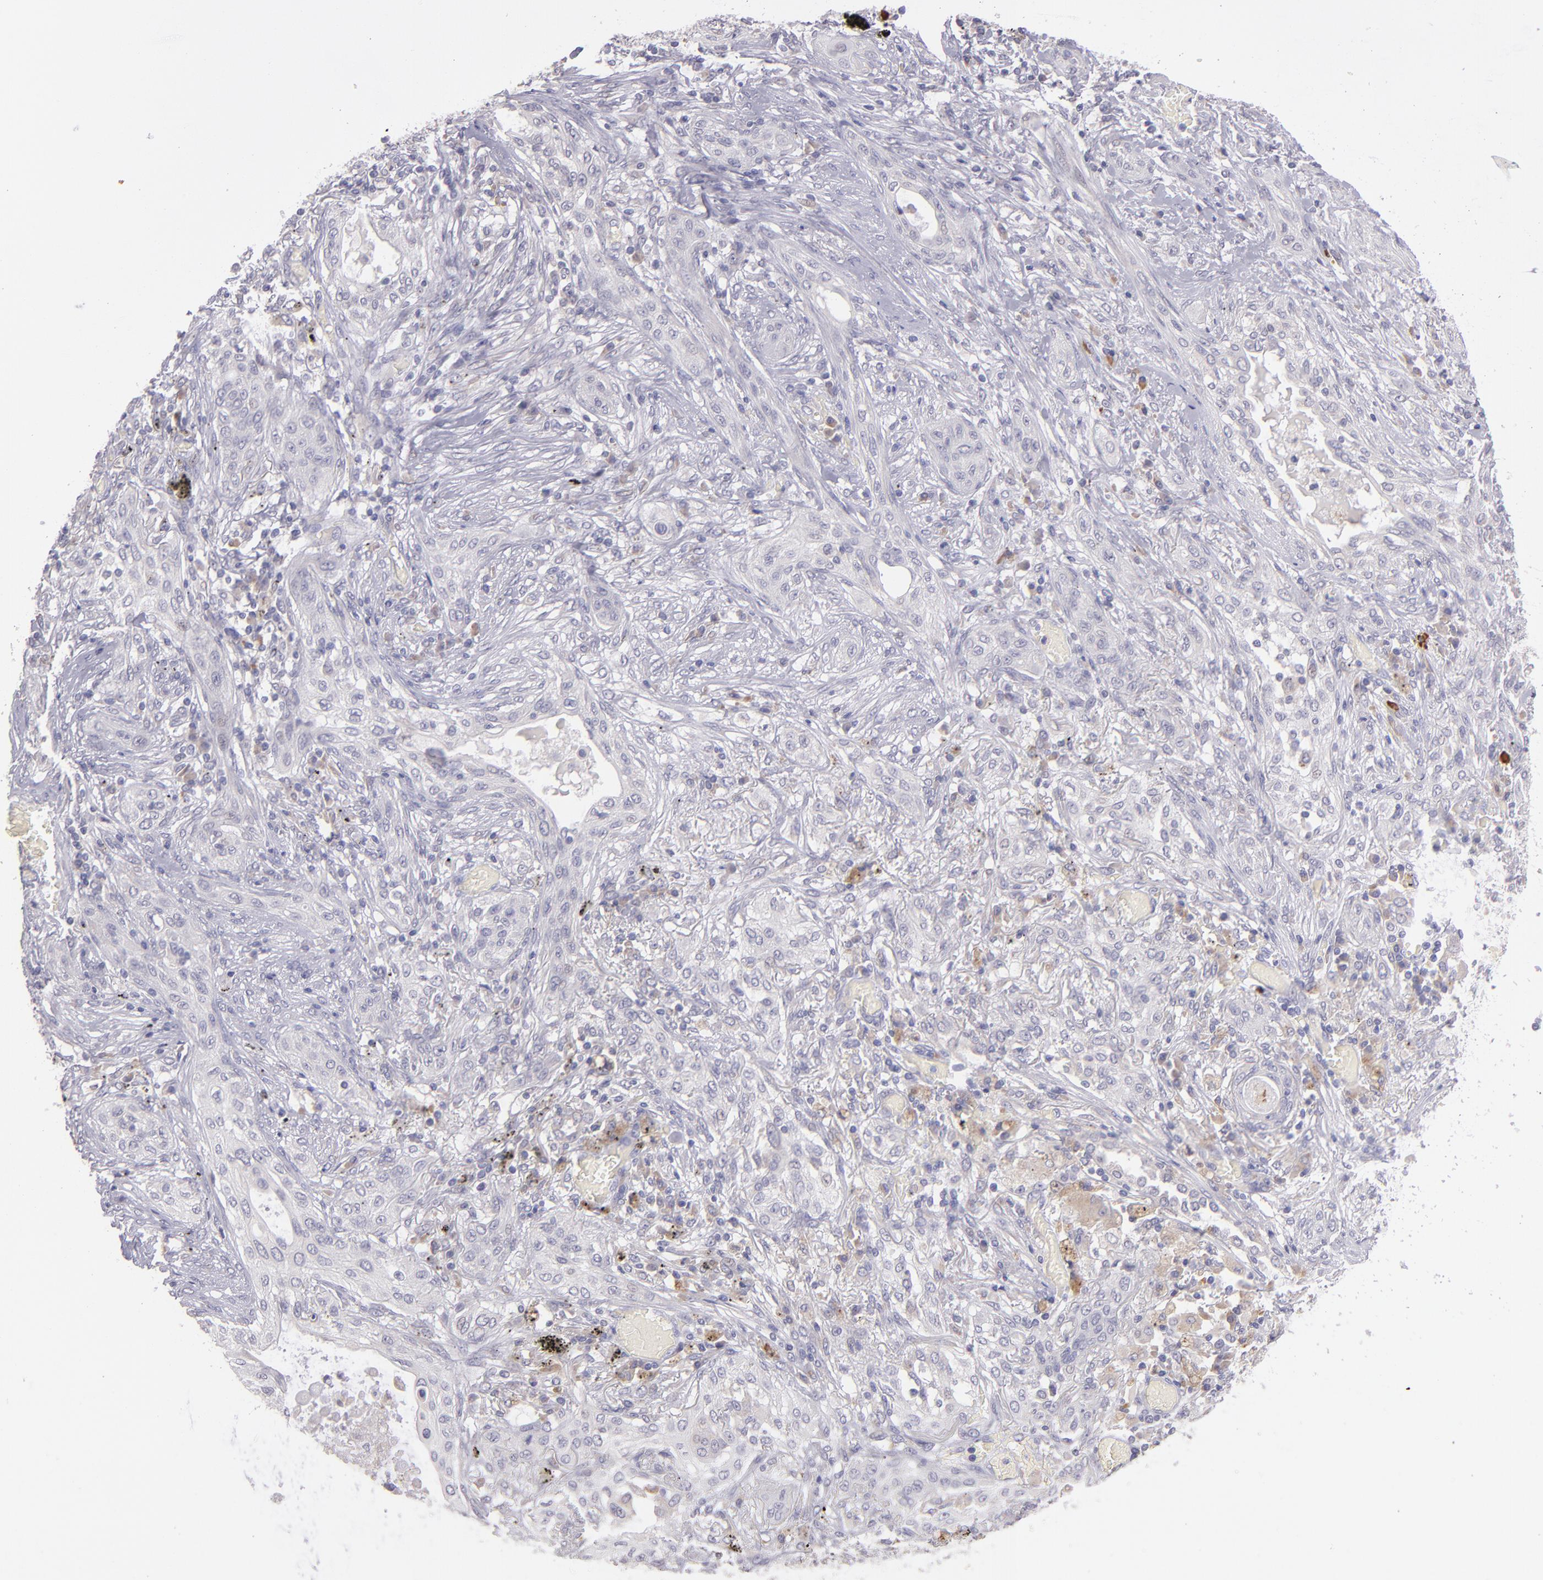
{"staining": {"intensity": "negative", "quantity": "none", "location": "none"}, "tissue": "lung cancer", "cell_type": "Tumor cells", "image_type": "cancer", "snomed": [{"axis": "morphology", "description": "Squamous cell carcinoma, NOS"}, {"axis": "topography", "description": "Lung"}], "caption": "This is an IHC micrograph of human lung squamous cell carcinoma. There is no expression in tumor cells.", "gene": "TRAF3", "patient": {"sex": "female", "age": 47}}